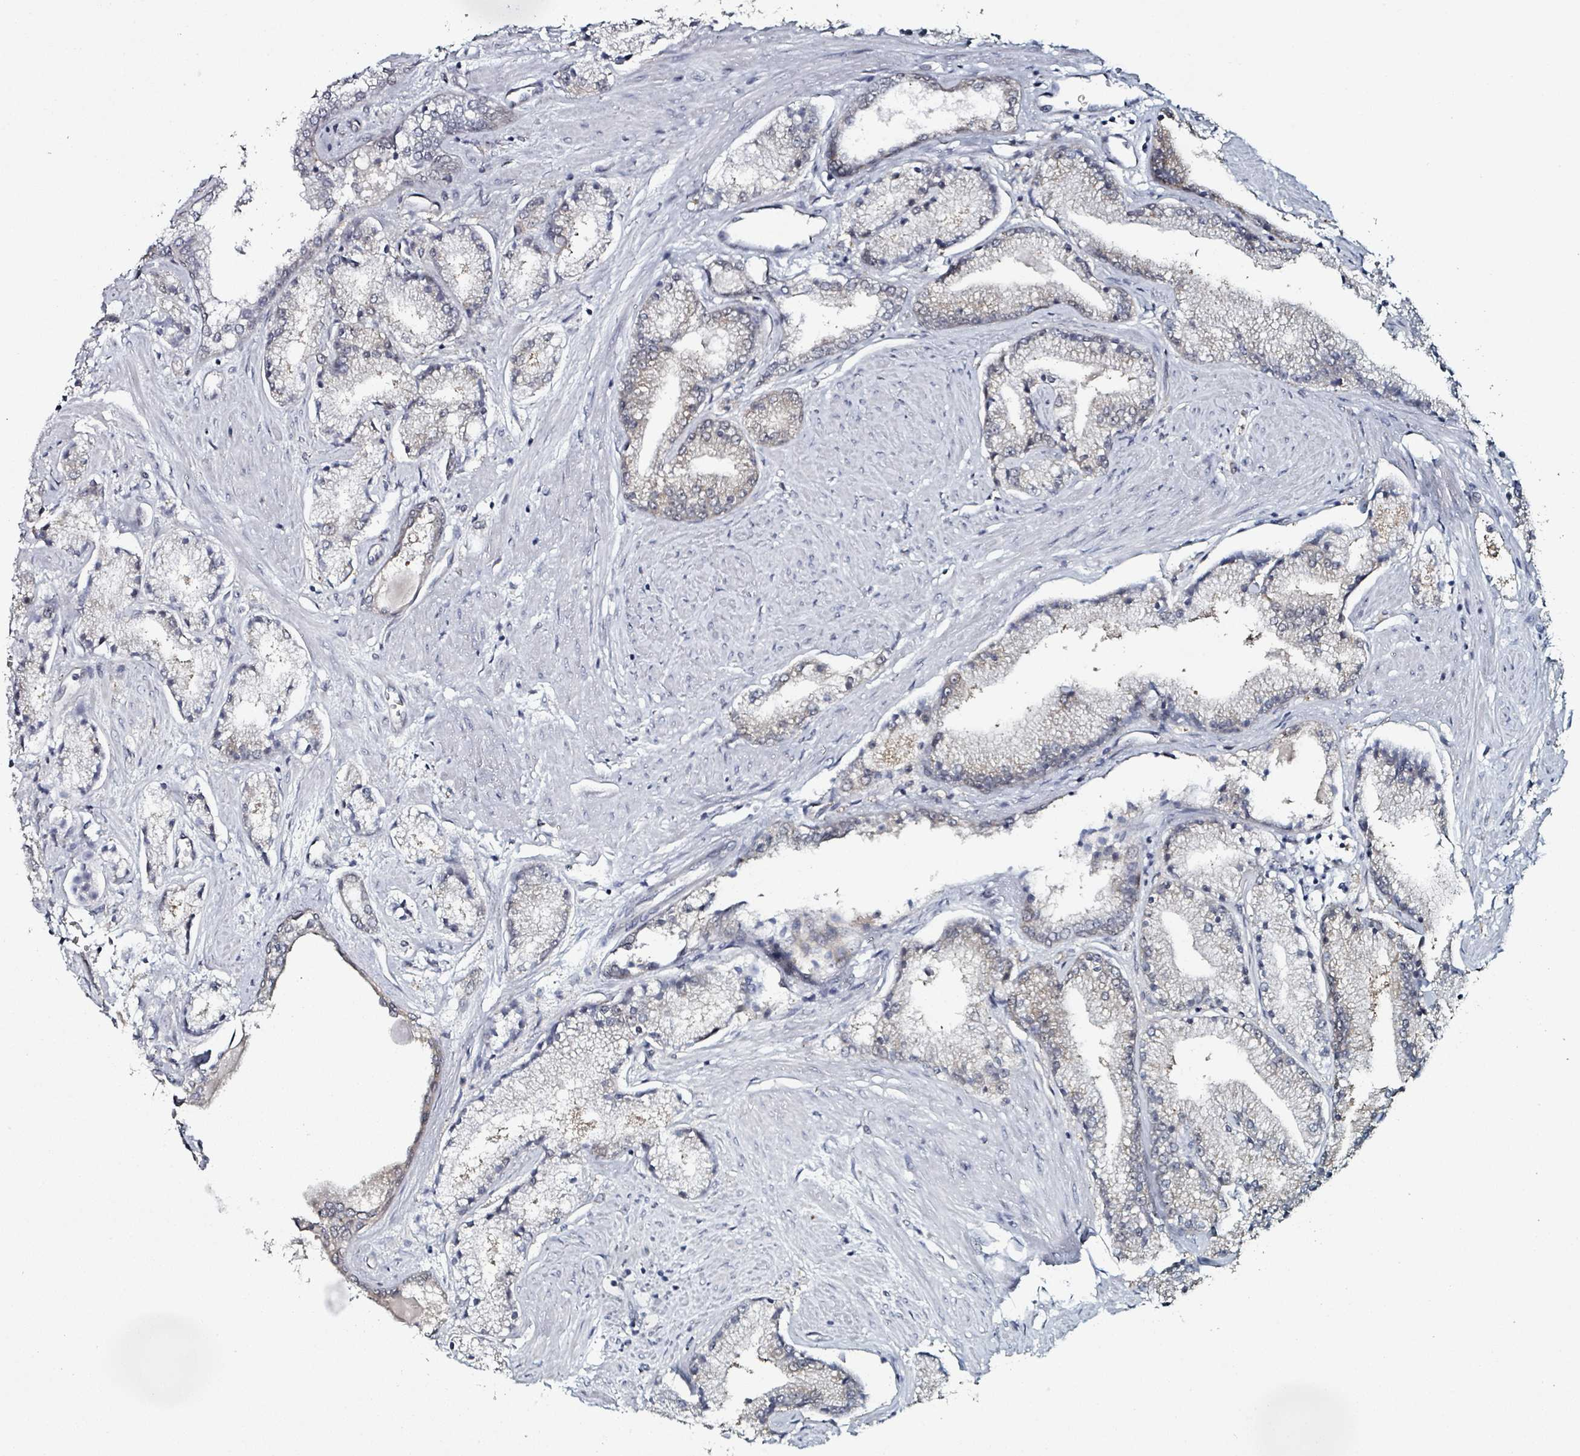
{"staining": {"intensity": "negative", "quantity": "none", "location": "none"}, "tissue": "prostate cancer", "cell_type": "Tumor cells", "image_type": "cancer", "snomed": [{"axis": "morphology", "description": "Adenocarcinoma, High grade"}, {"axis": "topography", "description": "Prostate"}], "caption": "Immunohistochemical staining of high-grade adenocarcinoma (prostate) displays no significant positivity in tumor cells. (DAB (3,3'-diaminobenzidine) immunohistochemistry with hematoxylin counter stain).", "gene": "B3GAT3", "patient": {"sex": "male", "age": 67}}